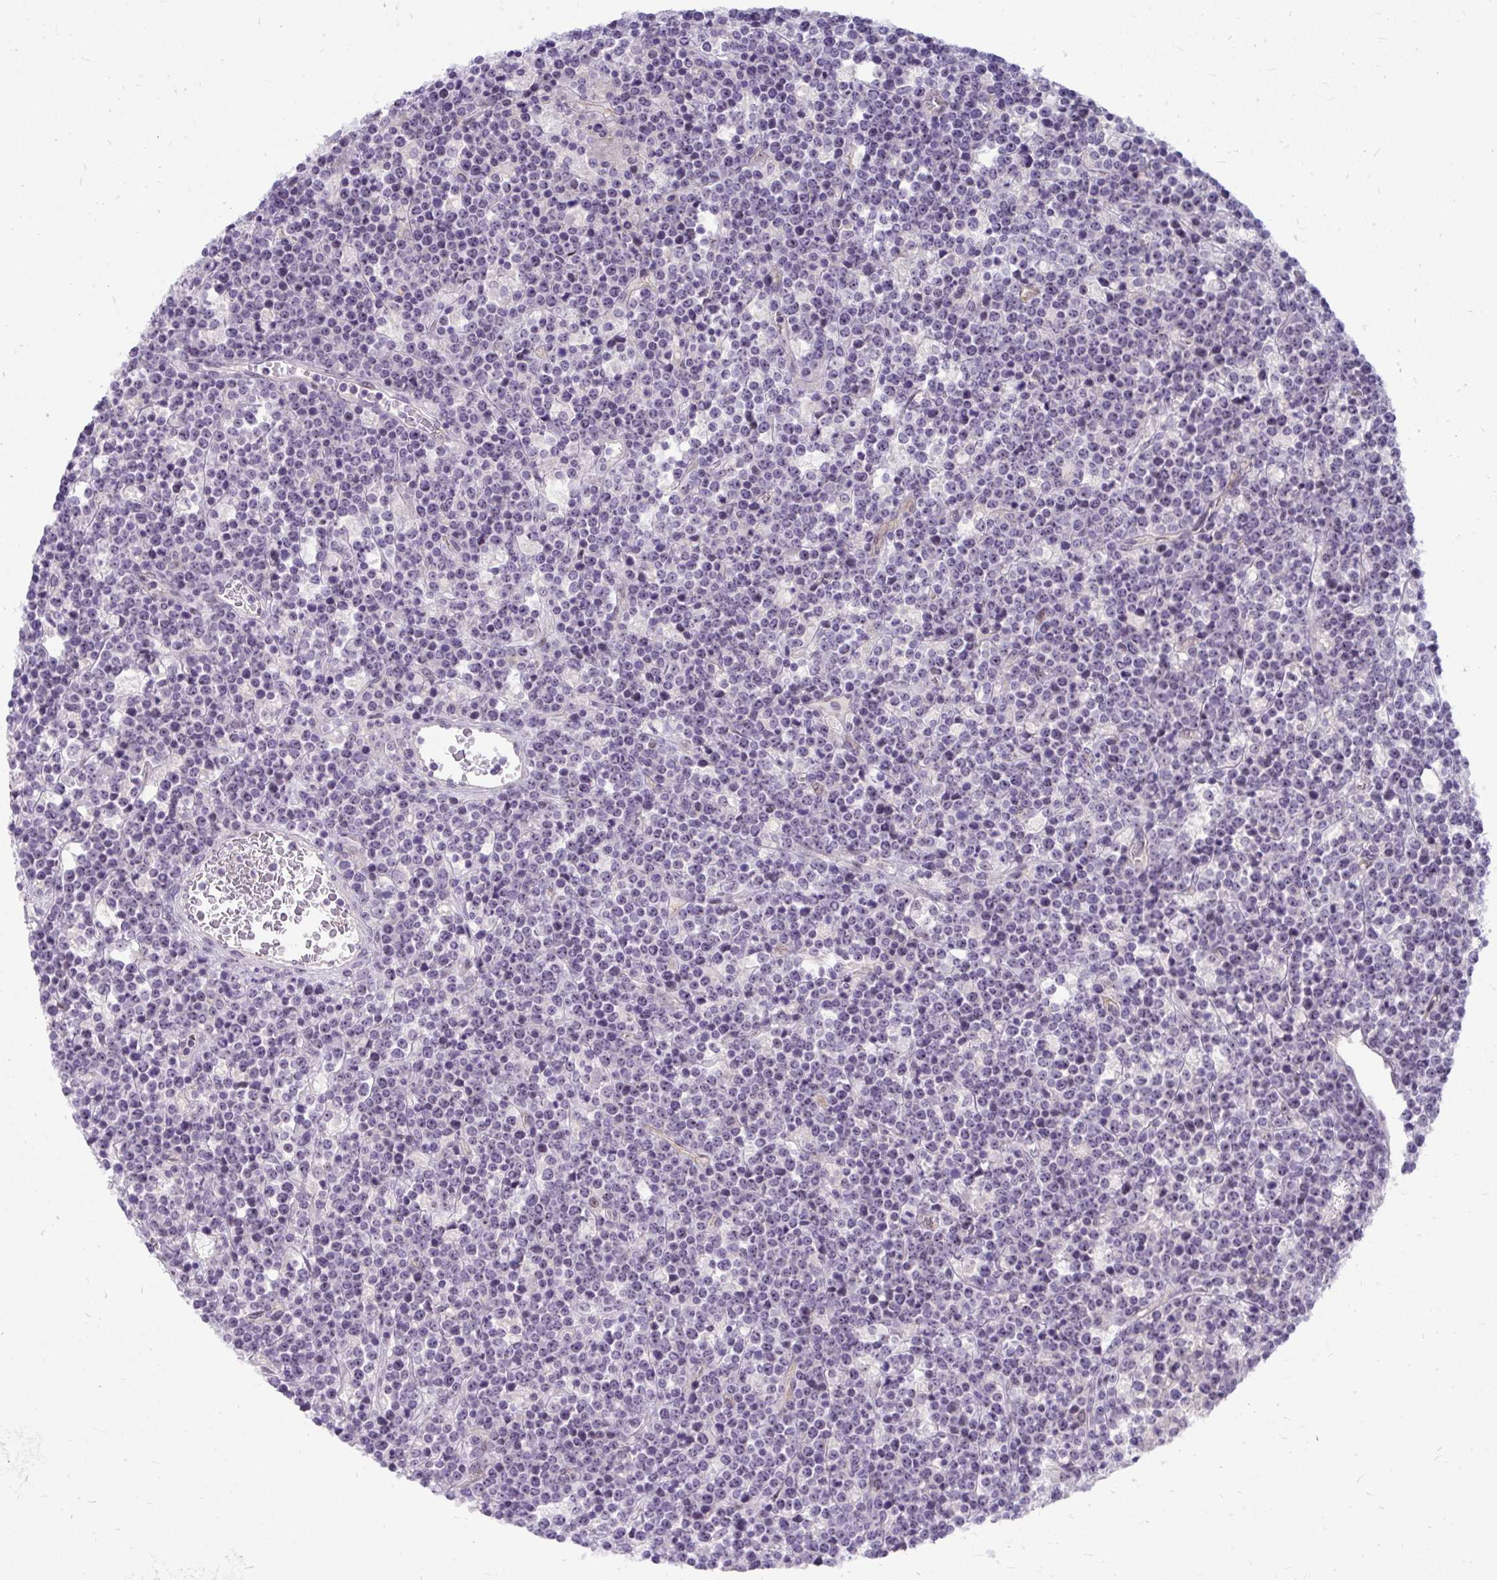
{"staining": {"intensity": "weak", "quantity": "<25%", "location": "nuclear"}, "tissue": "lymphoma", "cell_type": "Tumor cells", "image_type": "cancer", "snomed": [{"axis": "morphology", "description": "Malignant lymphoma, non-Hodgkin's type, High grade"}, {"axis": "topography", "description": "Ovary"}], "caption": "Image shows no protein positivity in tumor cells of malignant lymphoma, non-Hodgkin's type (high-grade) tissue.", "gene": "MUS81", "patient": {"sex": "female", "age": 56}}